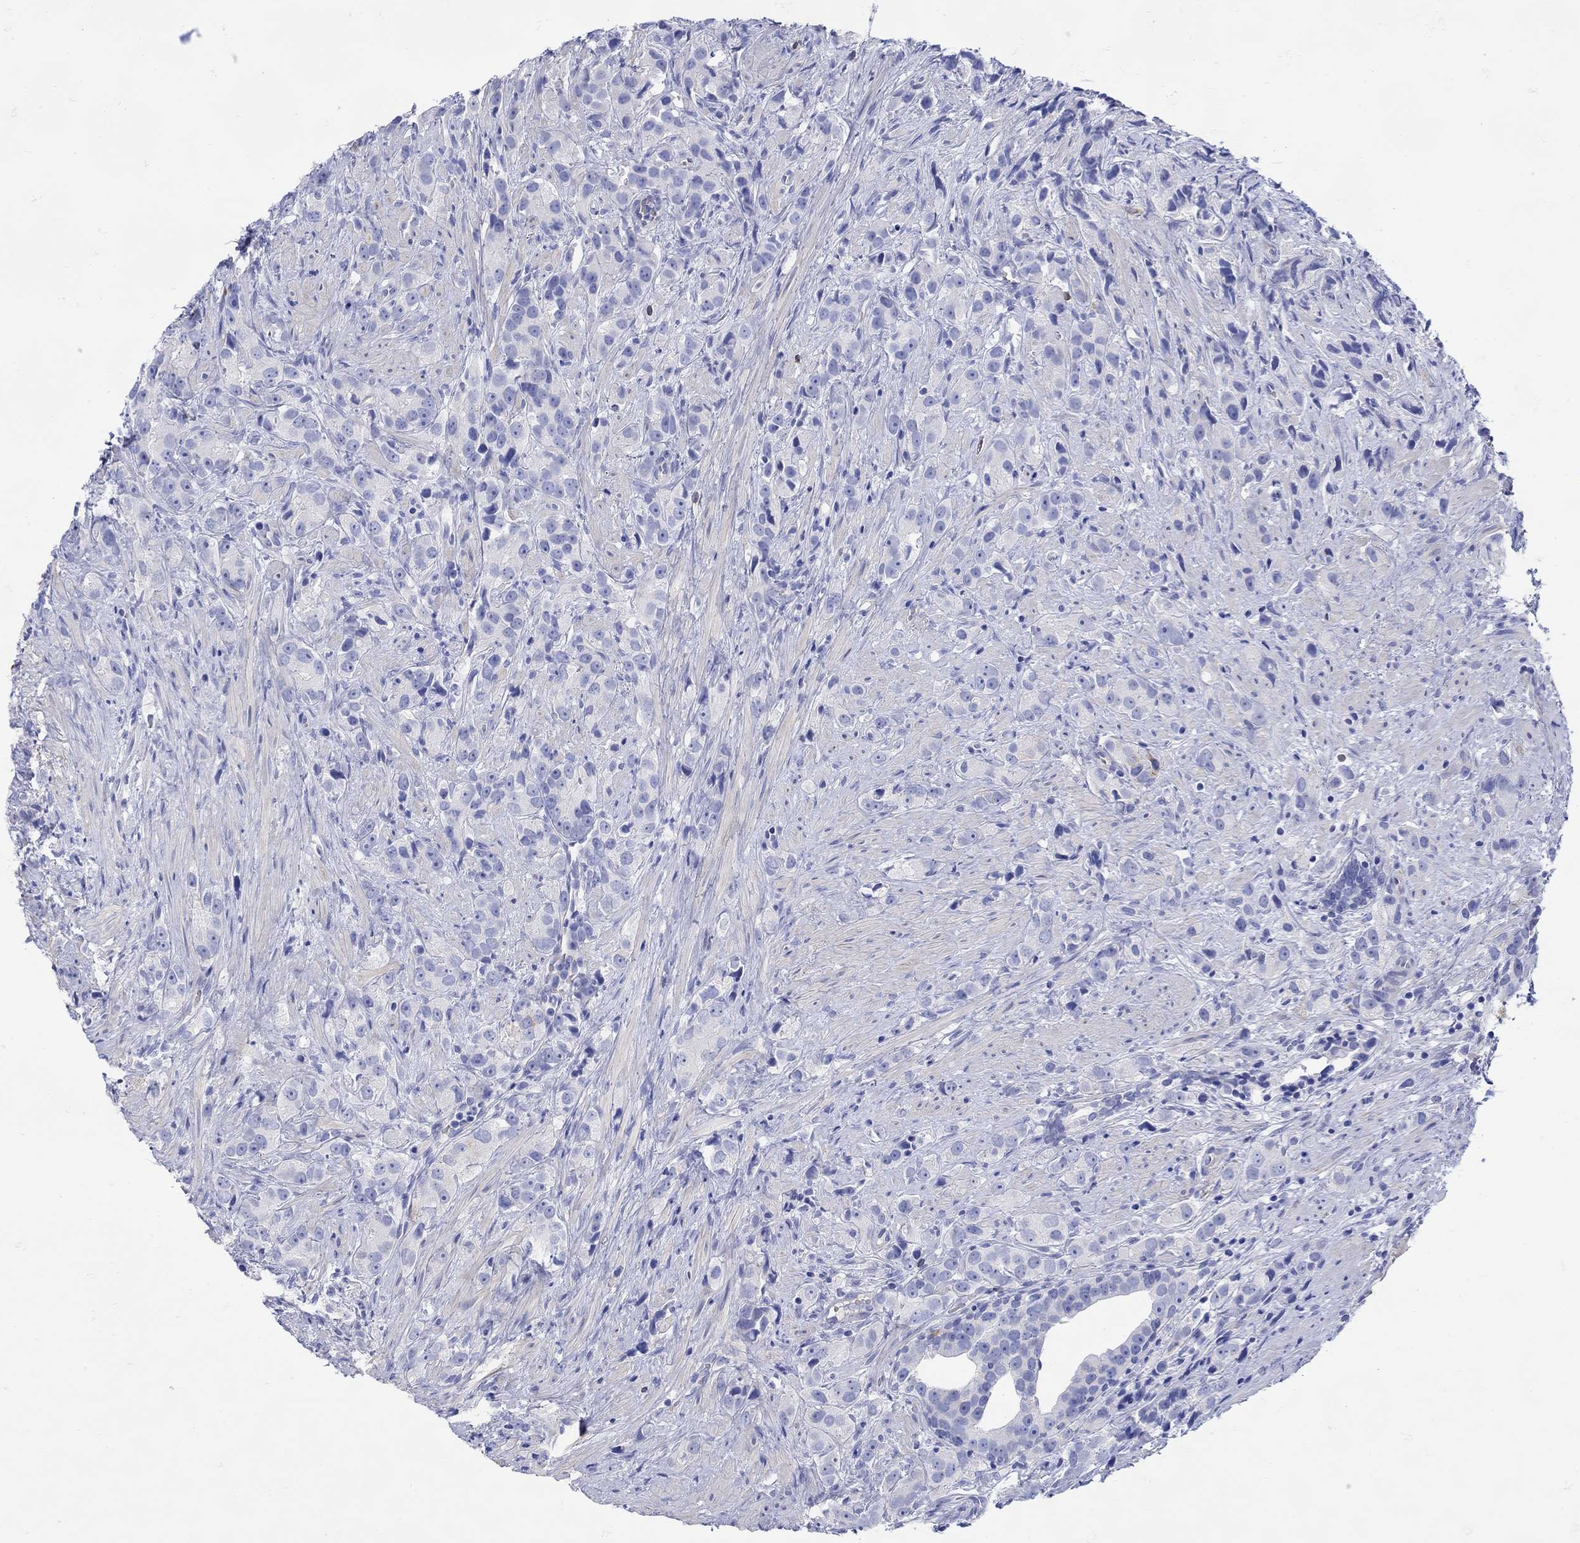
{"staining": {"intensity": "negative", "quantity": "none", "location": "none"}, "tissue": "prostate cancer", "cell_type": "Tumor cells", "image_type": "cancer", "snomed": [{"axis": "morphology", "description": "Adenocarcinoma, High grade"}, {"axis": "topography", "description": "Prostate"}], "caption": "Tumor cells show no significant positivity in prostate cancer. (DAB immunohistochemistry with hematoxylin counter stain).", "gene": "ANKMY1", "patient": {"sex": "male", "age": 90}}